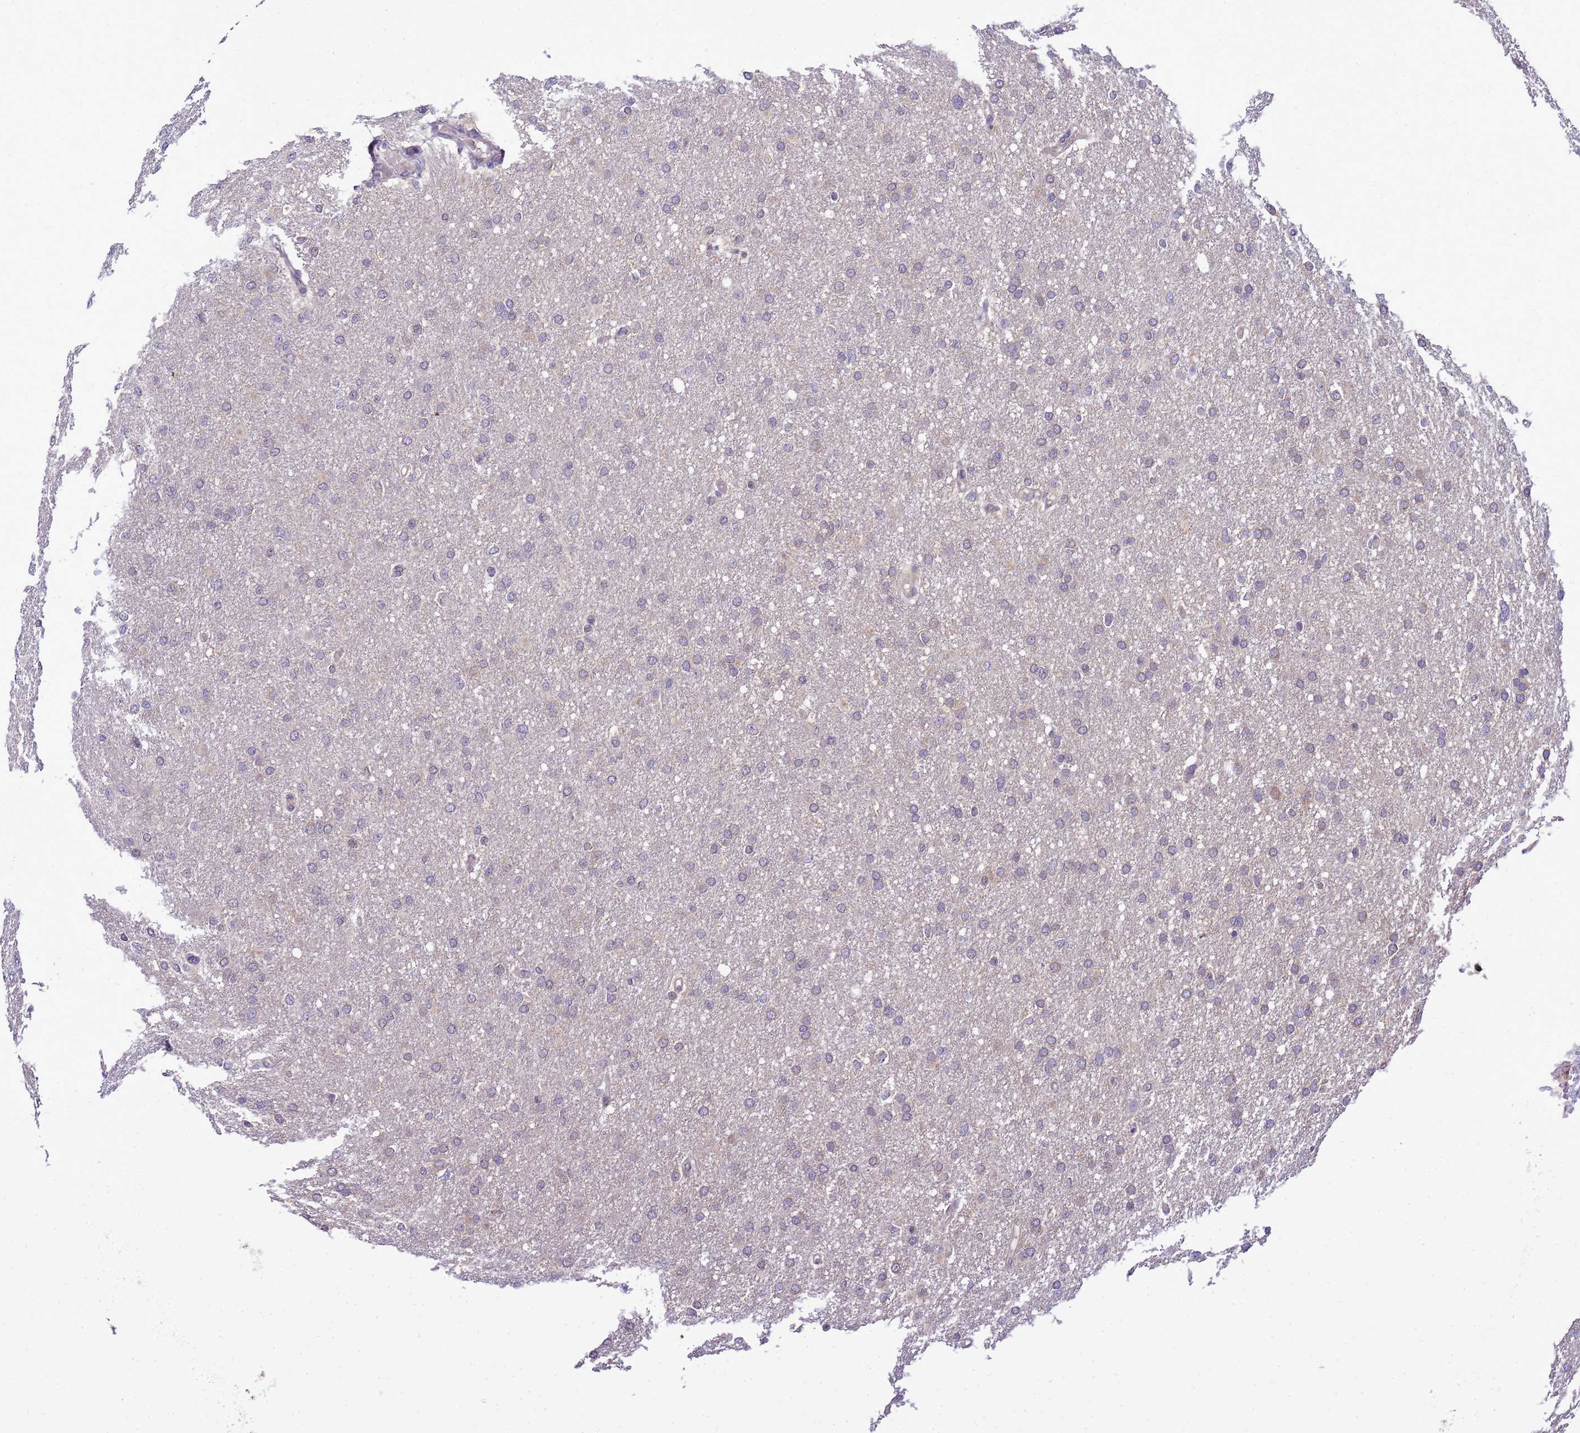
{"staining": {"intensity": "negative", "quantity": "none", "location": "none"}, "tissue": "glioma", "cell_type": "Tumor cells", "image_type": "cancer", "snomed": [{"axis": "morphology", "description": "Glioma, malignant, High grade"}, {"axis": "topography", "description": "Cerebral cortex"}], "caption": "Tumor cells show no significant protein positivity in glioma.", "gene": "DDI2", "patient": {"sex": "female", "age": 36}}